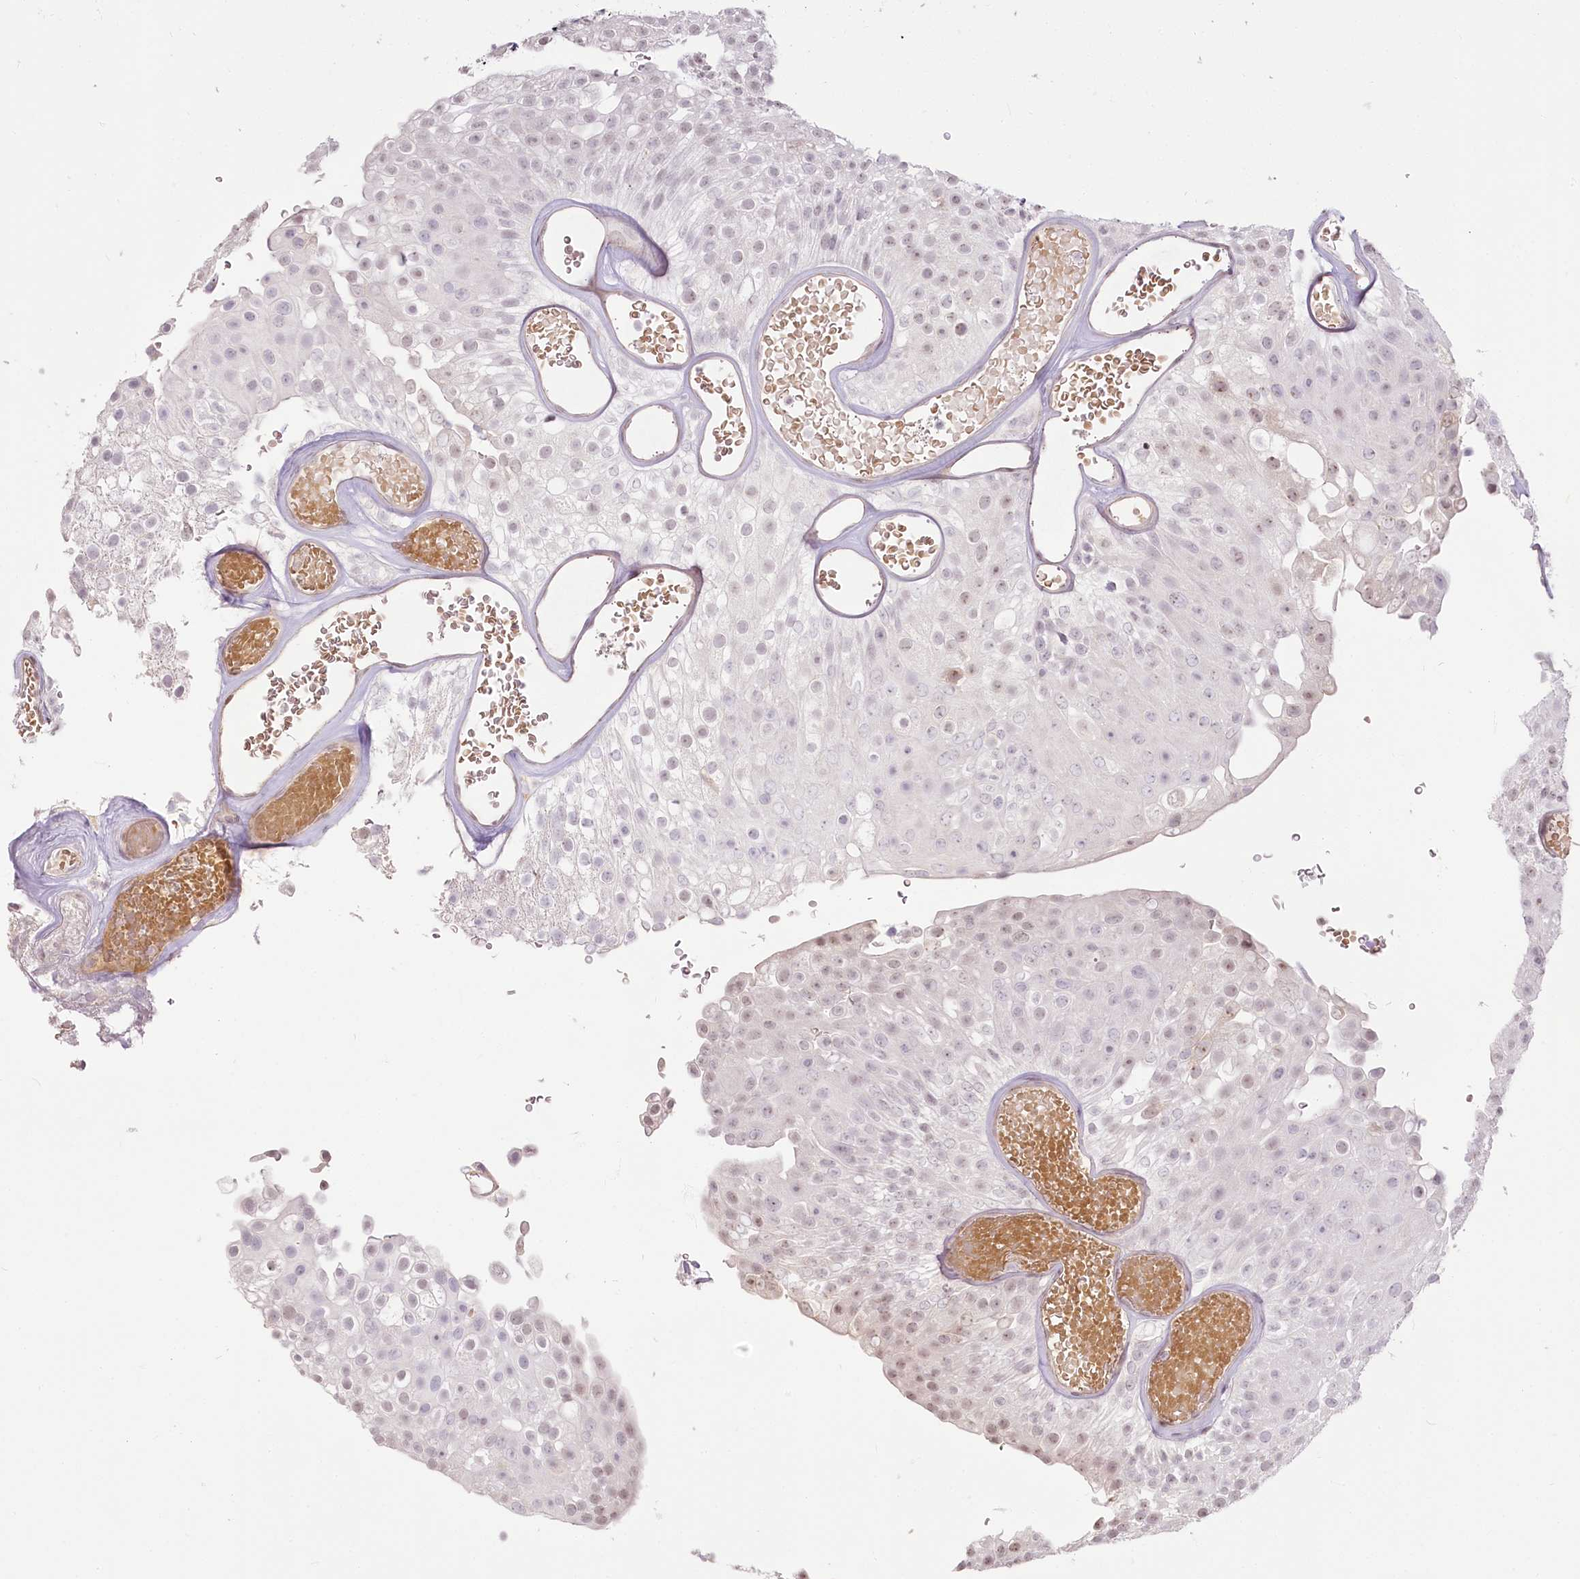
{"staining": {"intensity": "weak", "quantity": "25%-75%", "location": "nuclear"}, "tissue": "urothelial cancer", "cell_type": "Tumor cells", "image_type": "cancer", "snomed": [{"axis": "morphology", "description": "Urothelial carcinoma, Low grade"}, {"axis": "topography", "description": "Urinary bladder"}], "caption": "This image displays immunohistochemistry staining of urothelial carcinoma (low-grade), with low weak nuclear positivity in about 25%-75% of tumor cells.", "gene": "EXOSC7", "patient": {"sex": "male", "age": 78}}